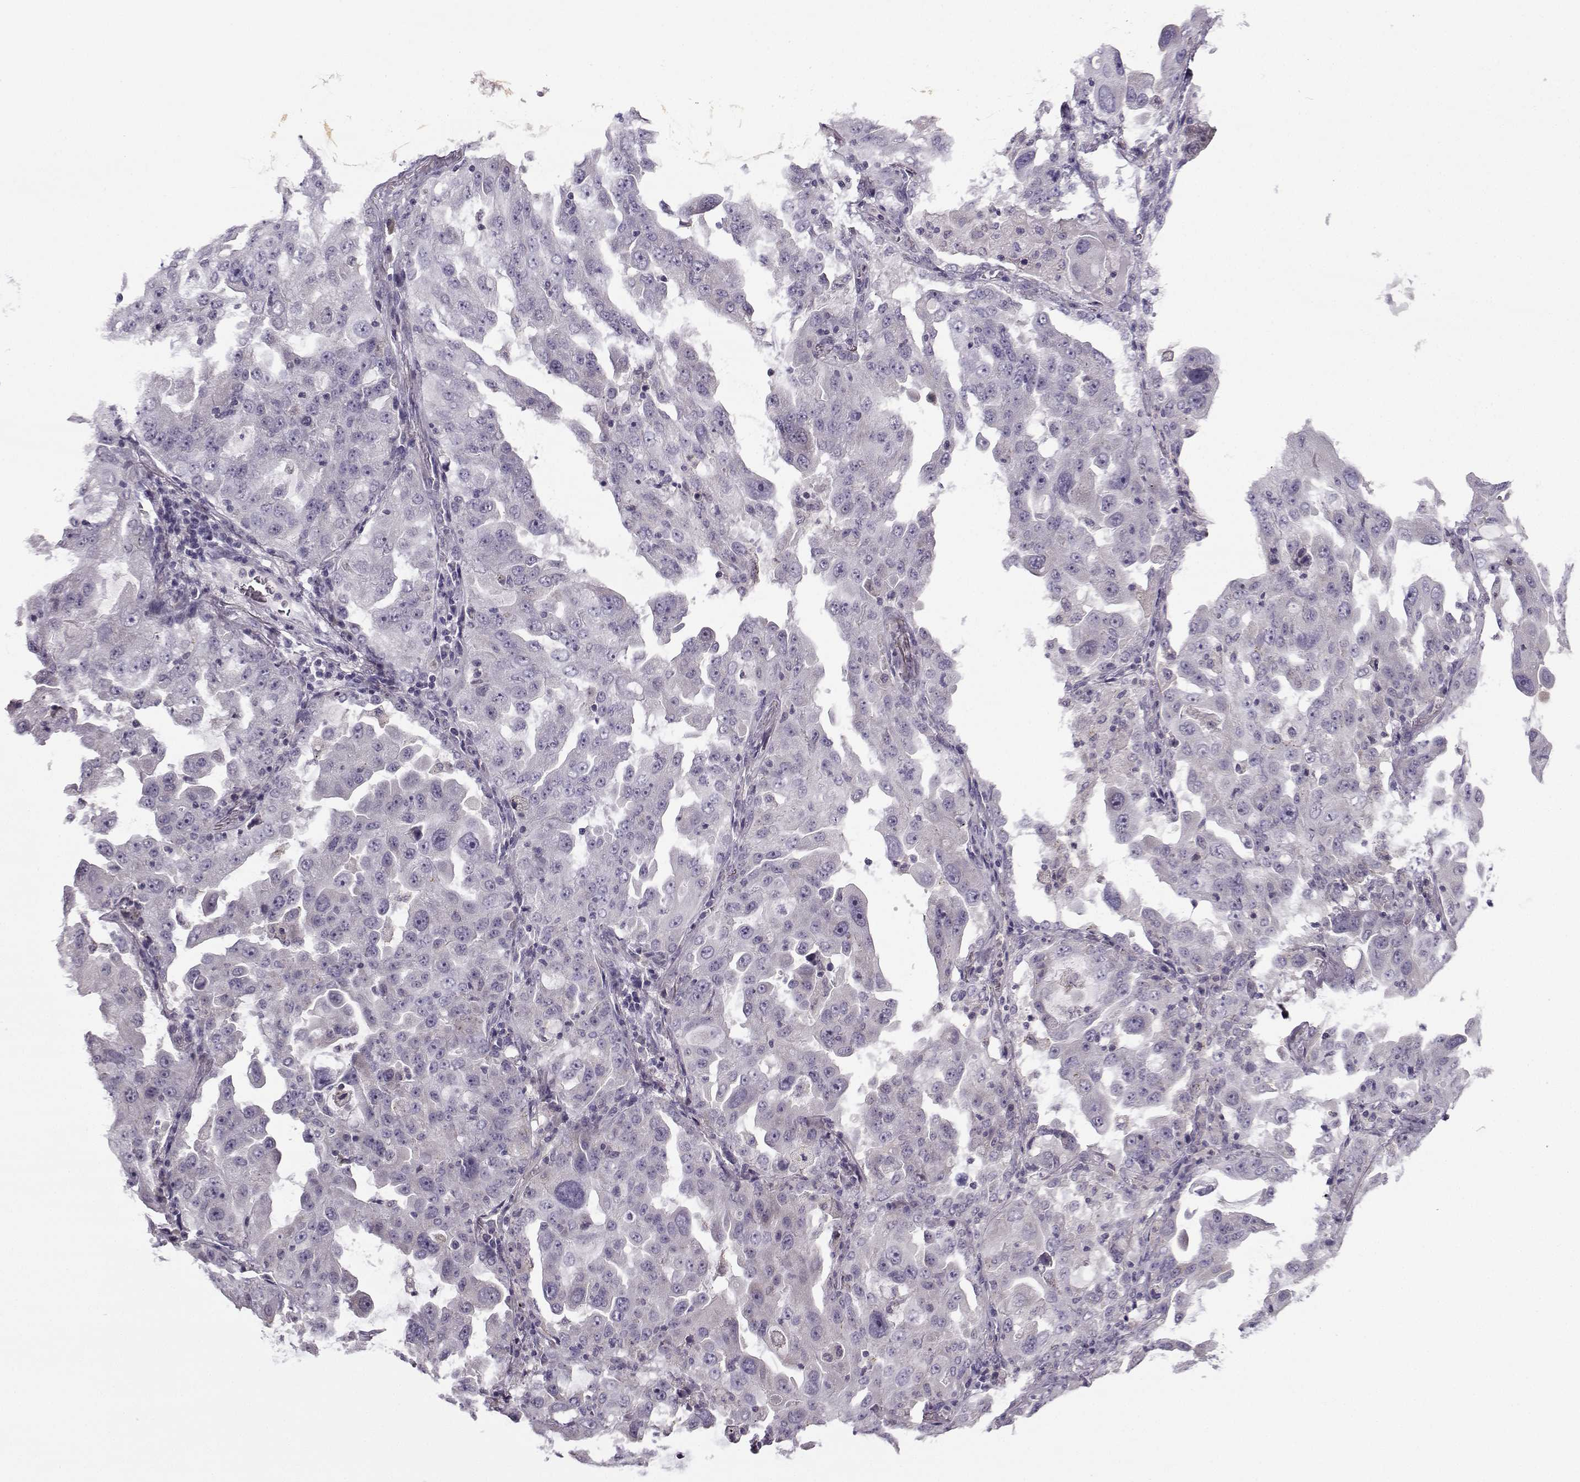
{"staining": {"intensity": "negative", "quantity": "none", "location": "none"}, "tissue": "lung cancer", "cell_type": "Tumor cells", "image_type": "cancer", "snomed": [{"axis": "morphology", "description": "Adenocarcinoma, NOS"}, {"axis": "topography", "description": "Lung"}], "caption": "Image shows no significant protein positivity in tumor cells of adenocarcinoma (lung).", "gene": "FCAMR", "patient": {"sex": "female", "age": 61}}